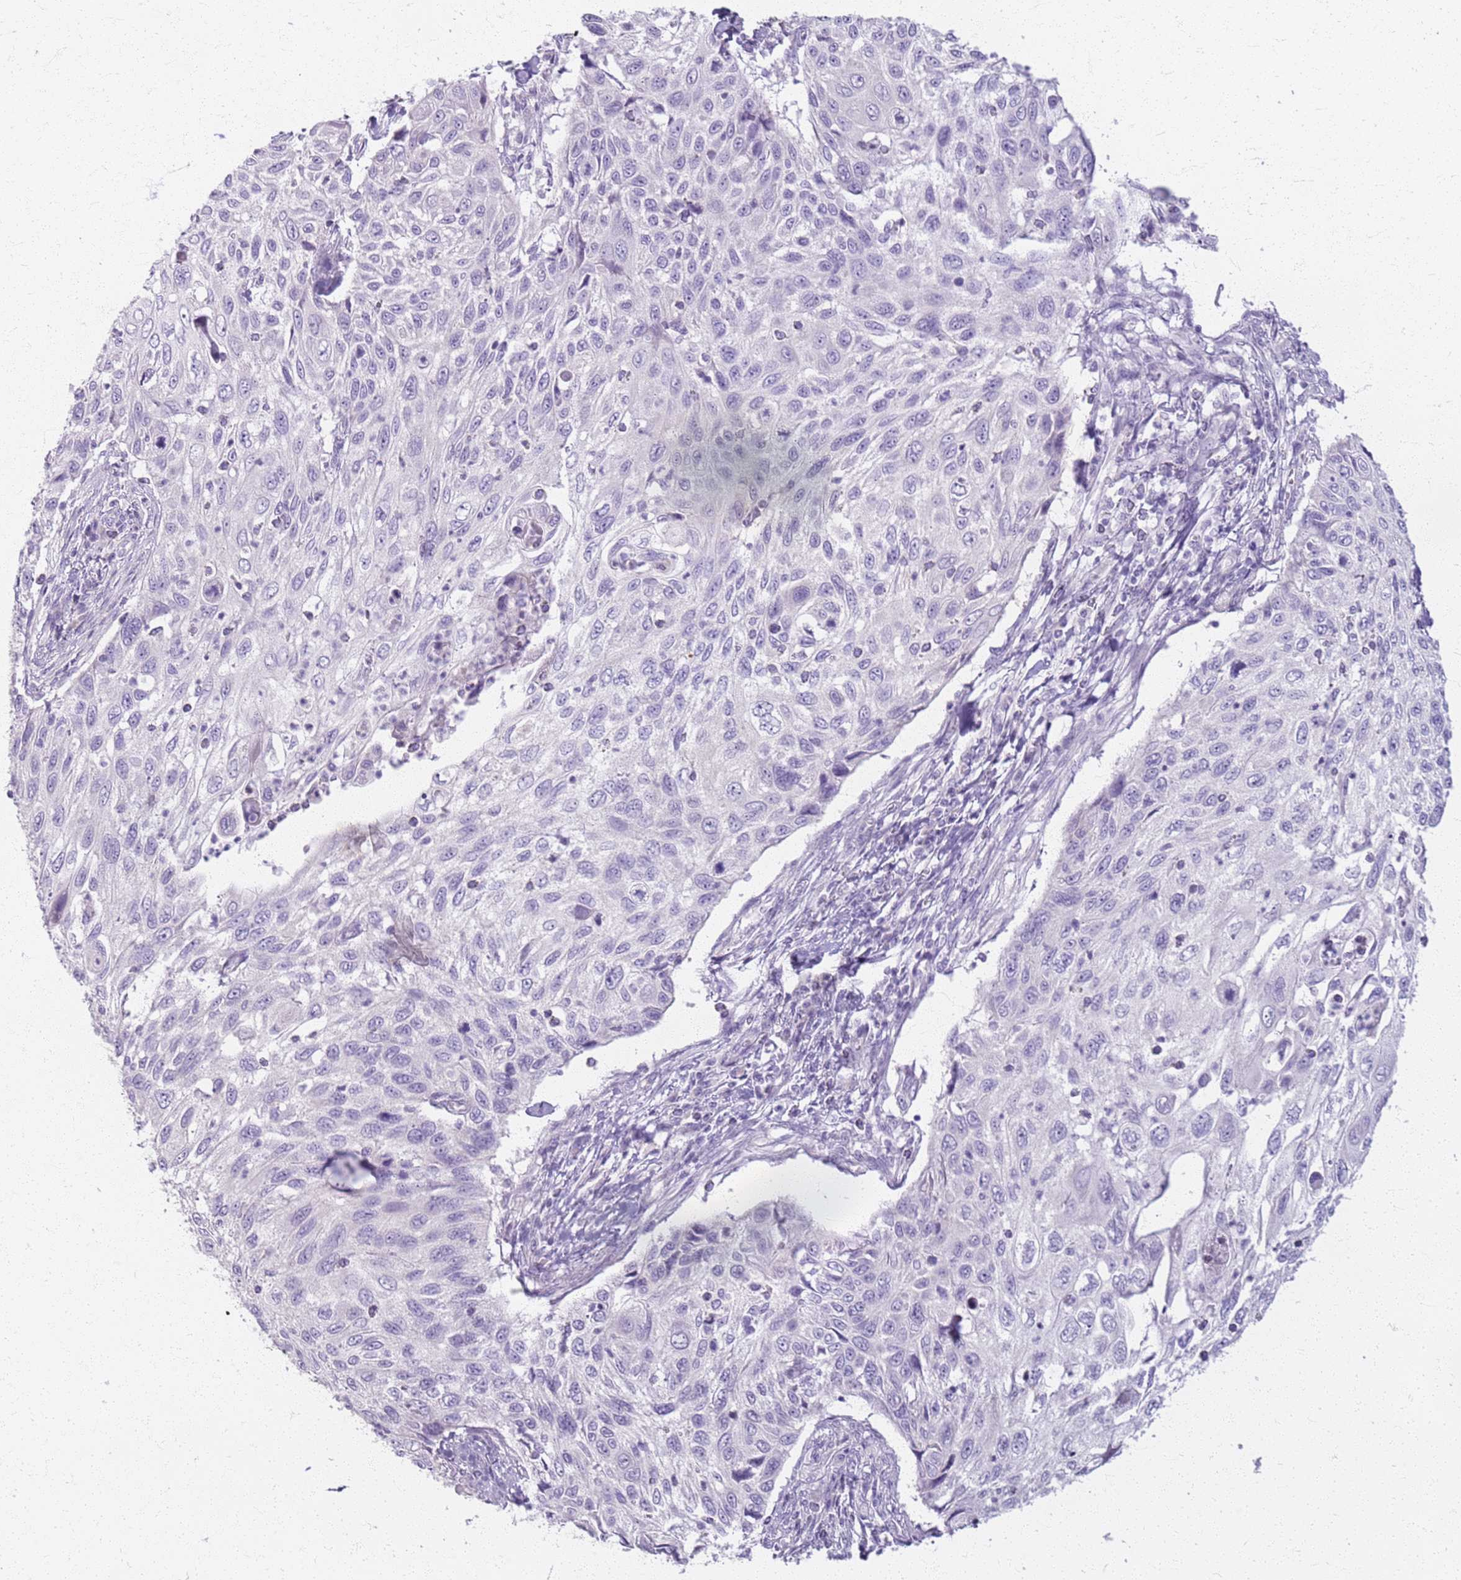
{"staining": {"intensity": "negative", "quantity": "none", "location": "none"}, "tissue": "cervical cancer", "cell_type": "Tumor cells", "image_type": "cancer", "snomed": [{"axis": "morphology", "description": "Squamous cell carcinoma, NOS"}, {"axis": "topography", "description": "Cervix"}], "caption": "Immunohistochemistry (IHC) micrograph of human cervical cancer (squamous cell carcinoma) stained for a protein (brown), which displays no expression in tumor cells.", "gene": "CSRP3", "patient": {"sex": "female", "age": 70}}